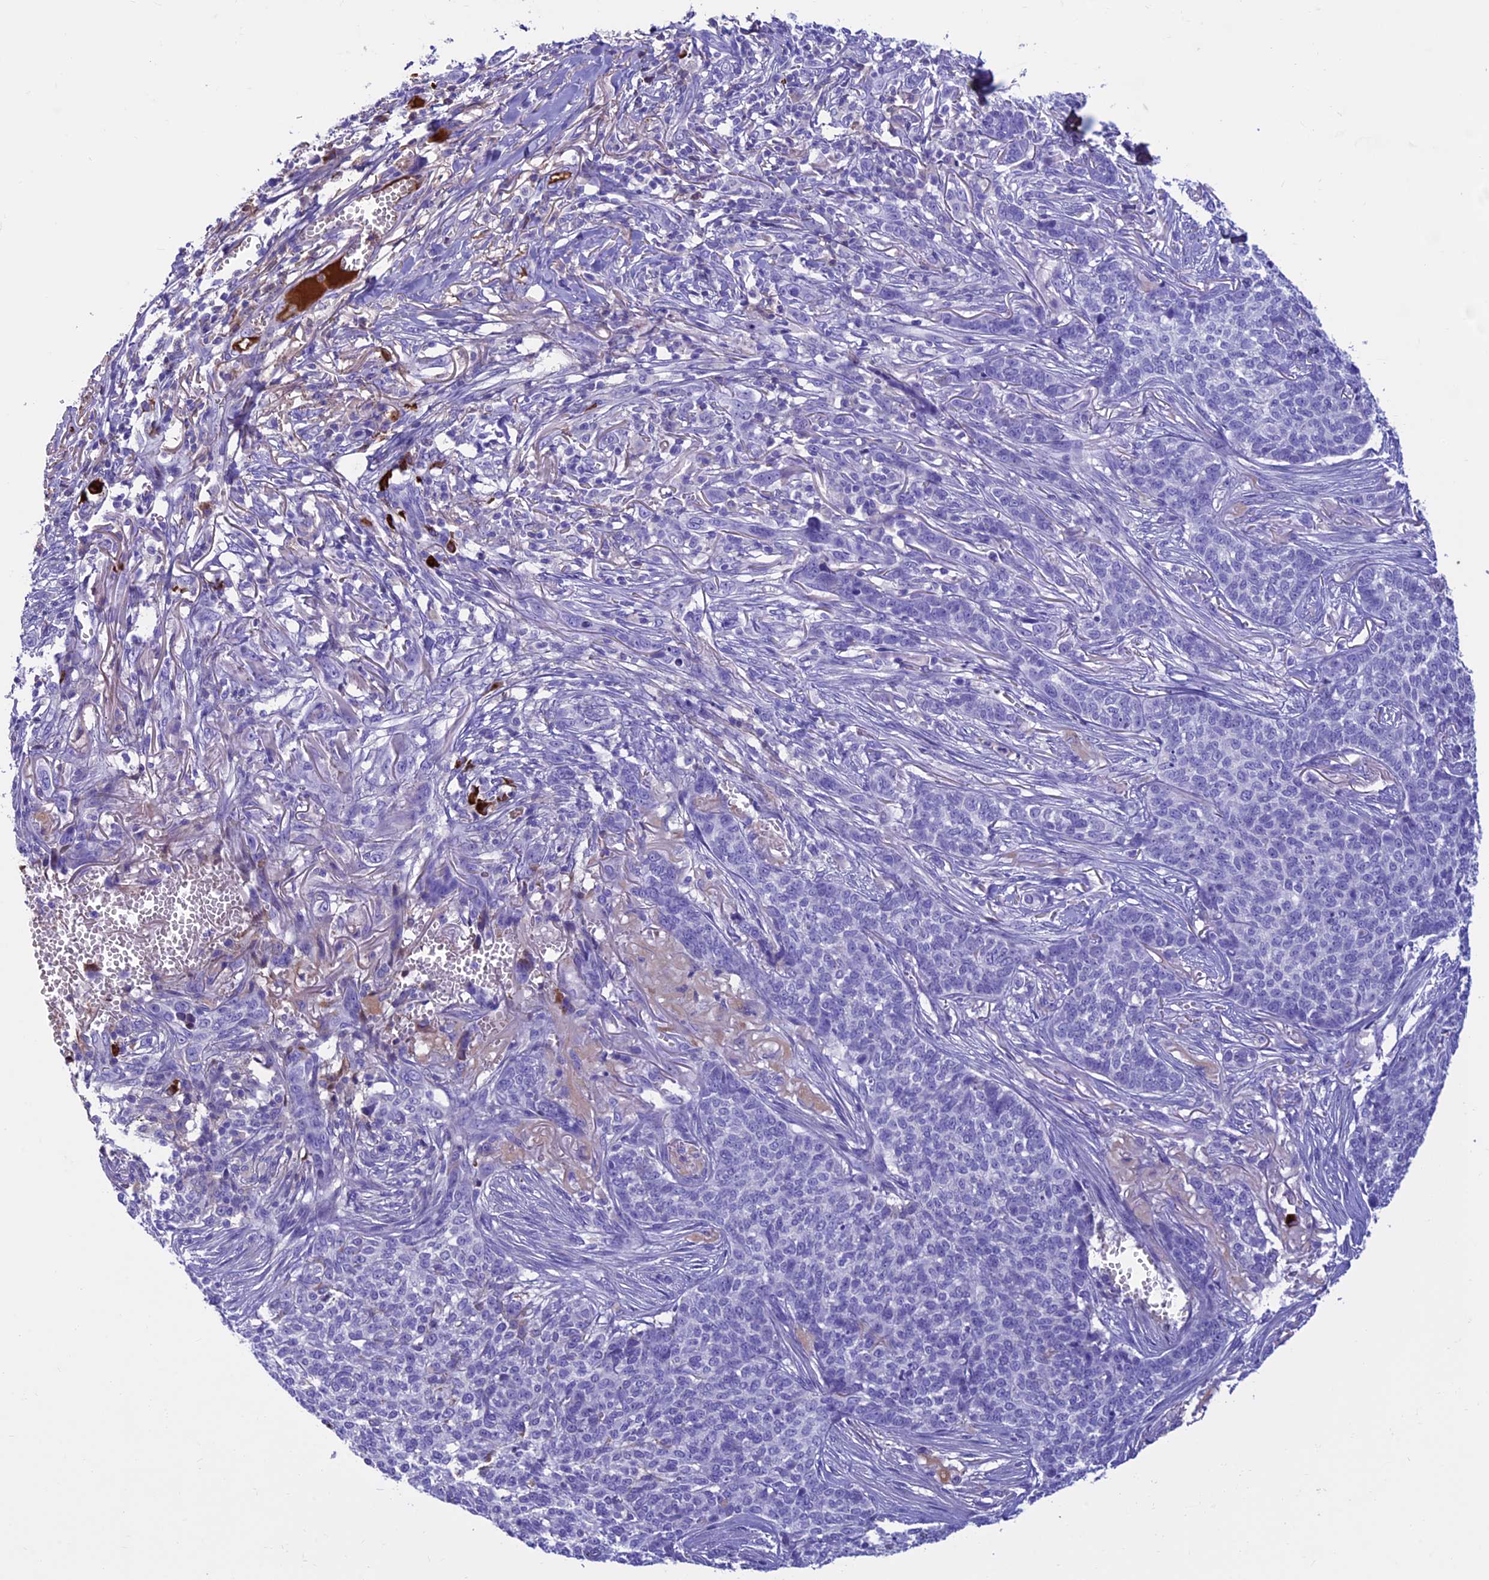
{"staining": {"intensity": "negative", "quantity": "none", "location": "none"}, "tissue": "skin cancer", "cell_type": "Tumor cells", "image_type": "cancer", "snomed": [{"axis": "morphology", "description": "Basal cell carcinoma"}, {"axis": "topography", "description": "Skin"}], "caption": "Protein analysis of skin cancer demonstrates no significant expression in tumor cells.", "gene": "IGSF6", "patient": {"sex": "male", "age": 85}}